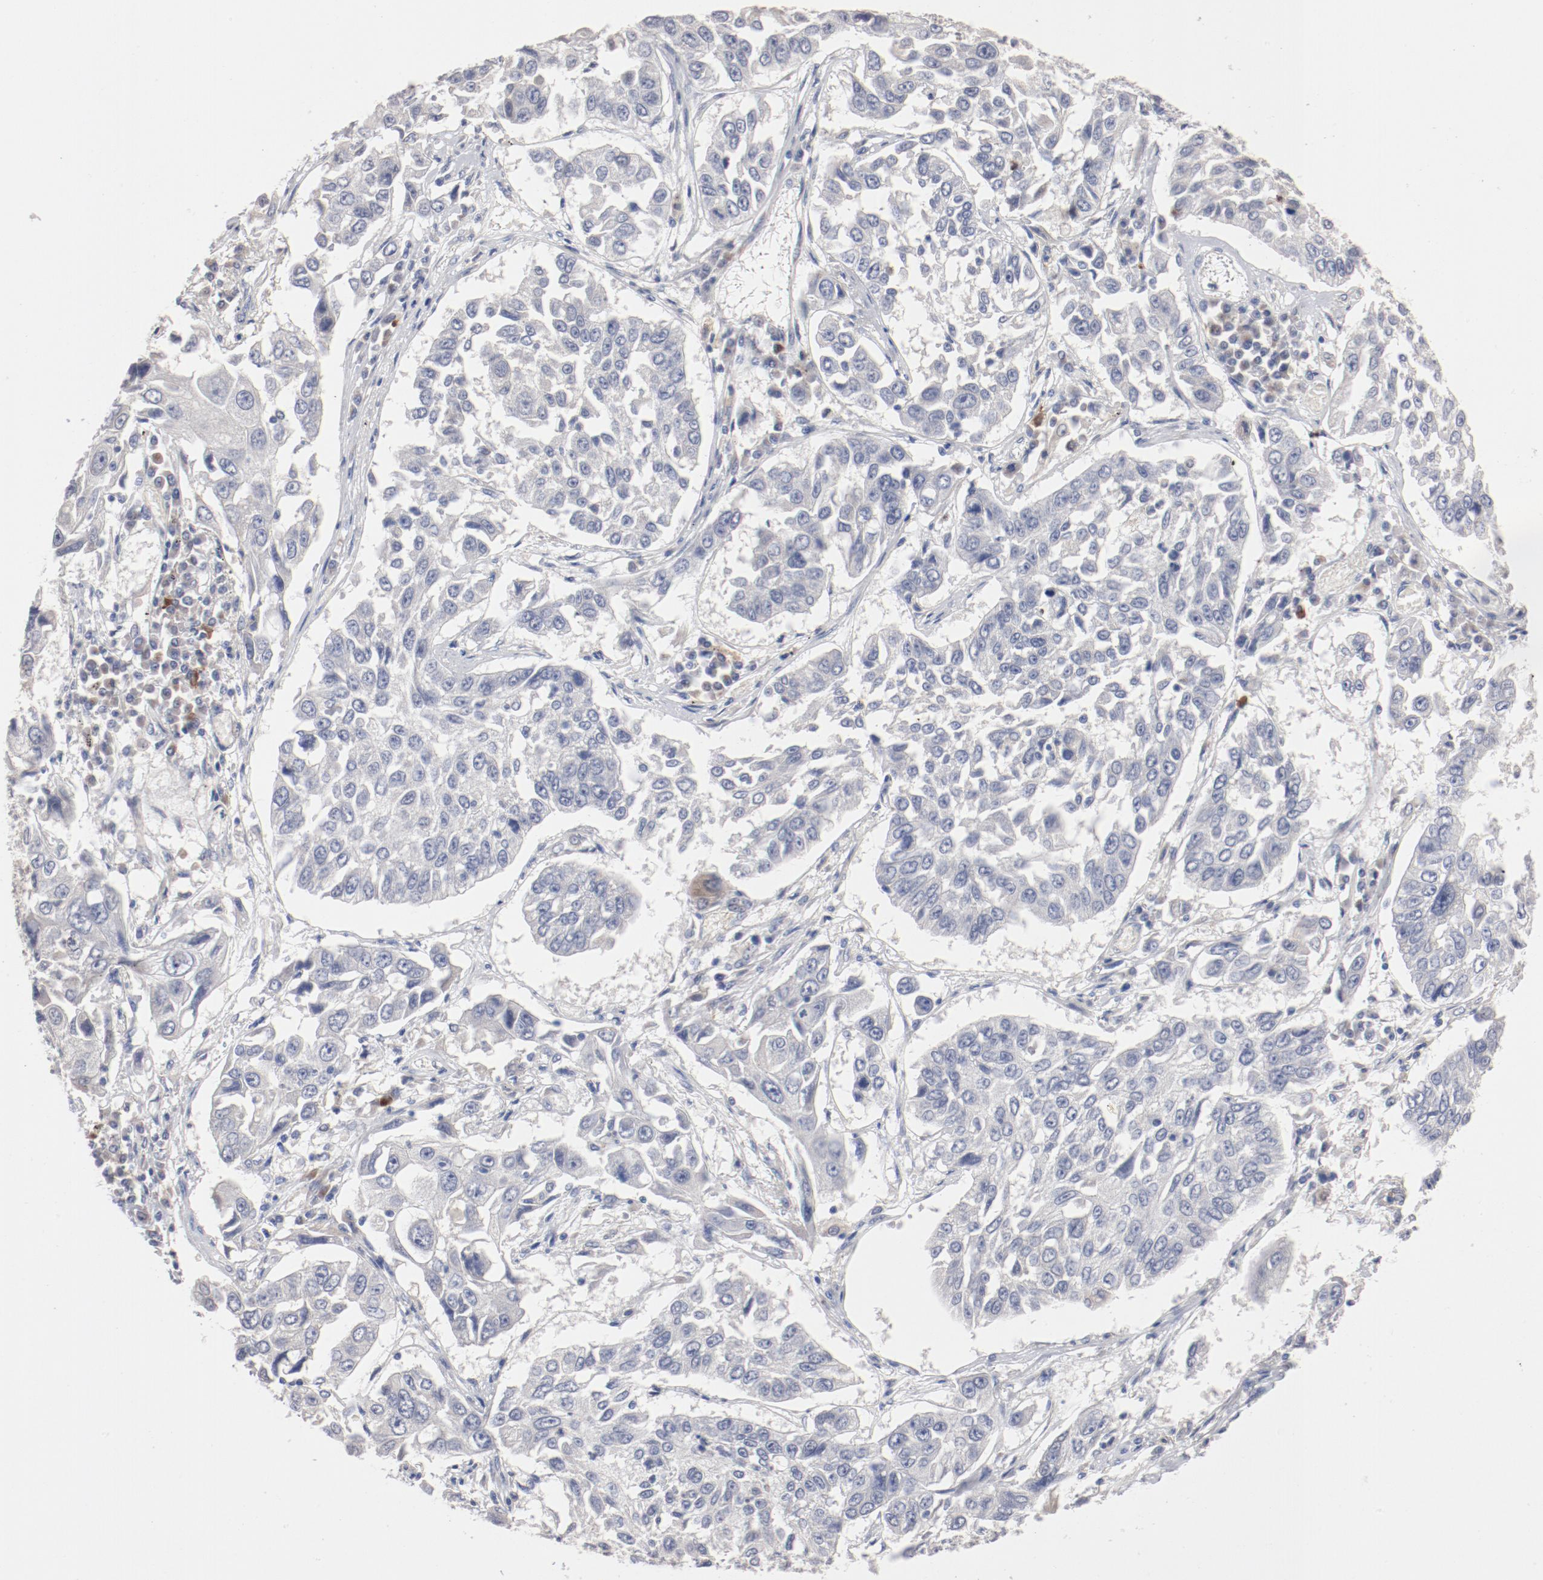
{"staining": {"intensity": "negative", "quantity": "none", "location": "none"}, "tissue": "lung cancer", "cell_type": "Tumor cells", "image_type": "cancer", "snomed": [{"axis": "morphology", "description": "Squamous cell carcinoma, NOS"}, {"axis": "topography", "description": "Lung"}], "caption": "This is a photomicrograph of IHC staining of lung cancer (squamous cell carcinoma), which shows no staining in tumor cells.", "gene": "AK7", "patient": {"sex": "male", "age": 71}}